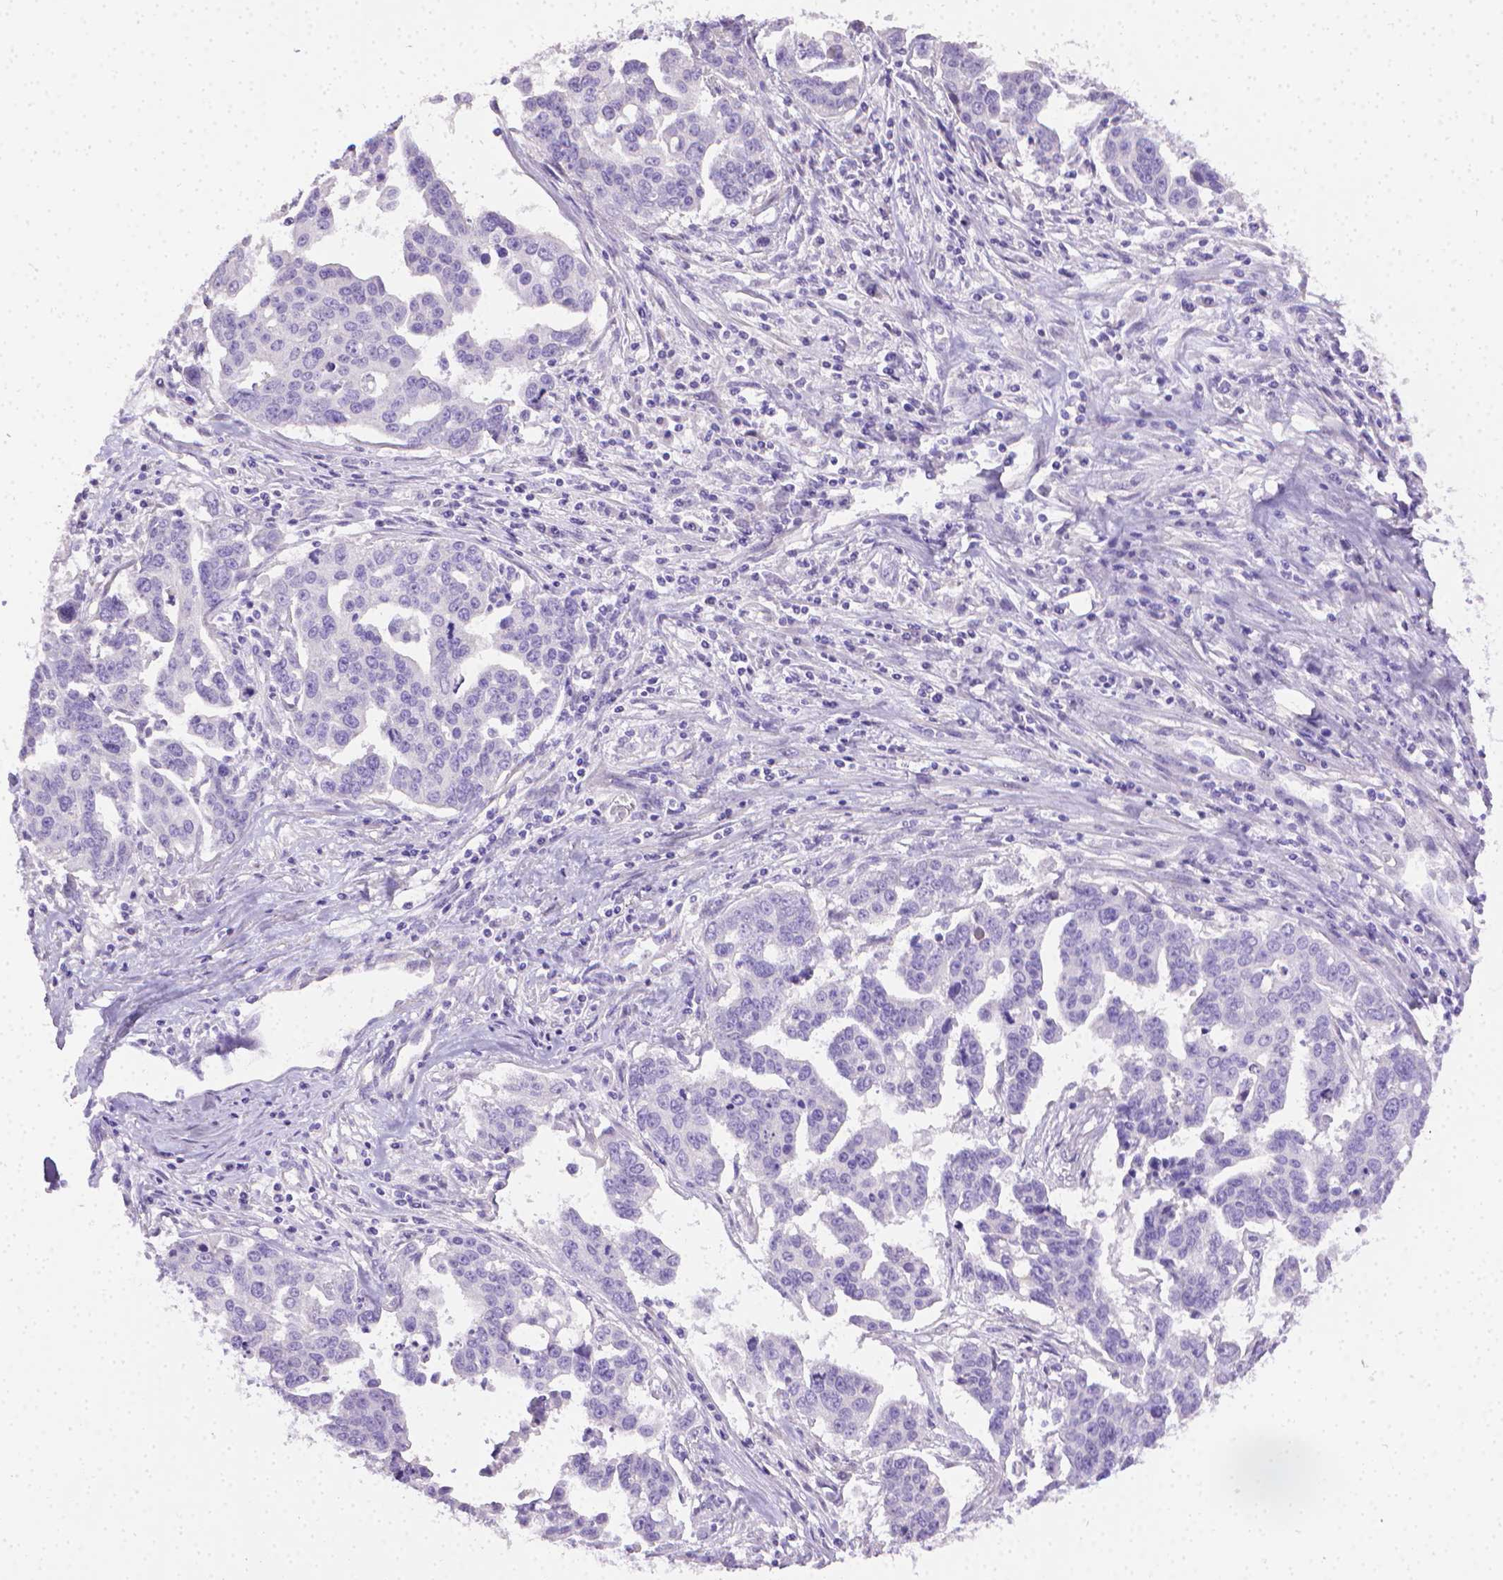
{"staining": {"intensity": "negative", "quantity": "none", "location": "none"}, "tissue": "ovarian cancer", "cell_type": "Tumor cells", "image_type": "cancer", "snomed": [{"axis": "morphology", "description": "Carcinoma, endometroid"}, {"axis": "topography", "description": "Ovary"}], "caption": "This is an immunohistochemistry photomicrograph of endometroid carcinoma (ovarian). There is no staining in tumor cells.", "gene": "PNMA2", "patient": {"sex": "female", "age": 78}}